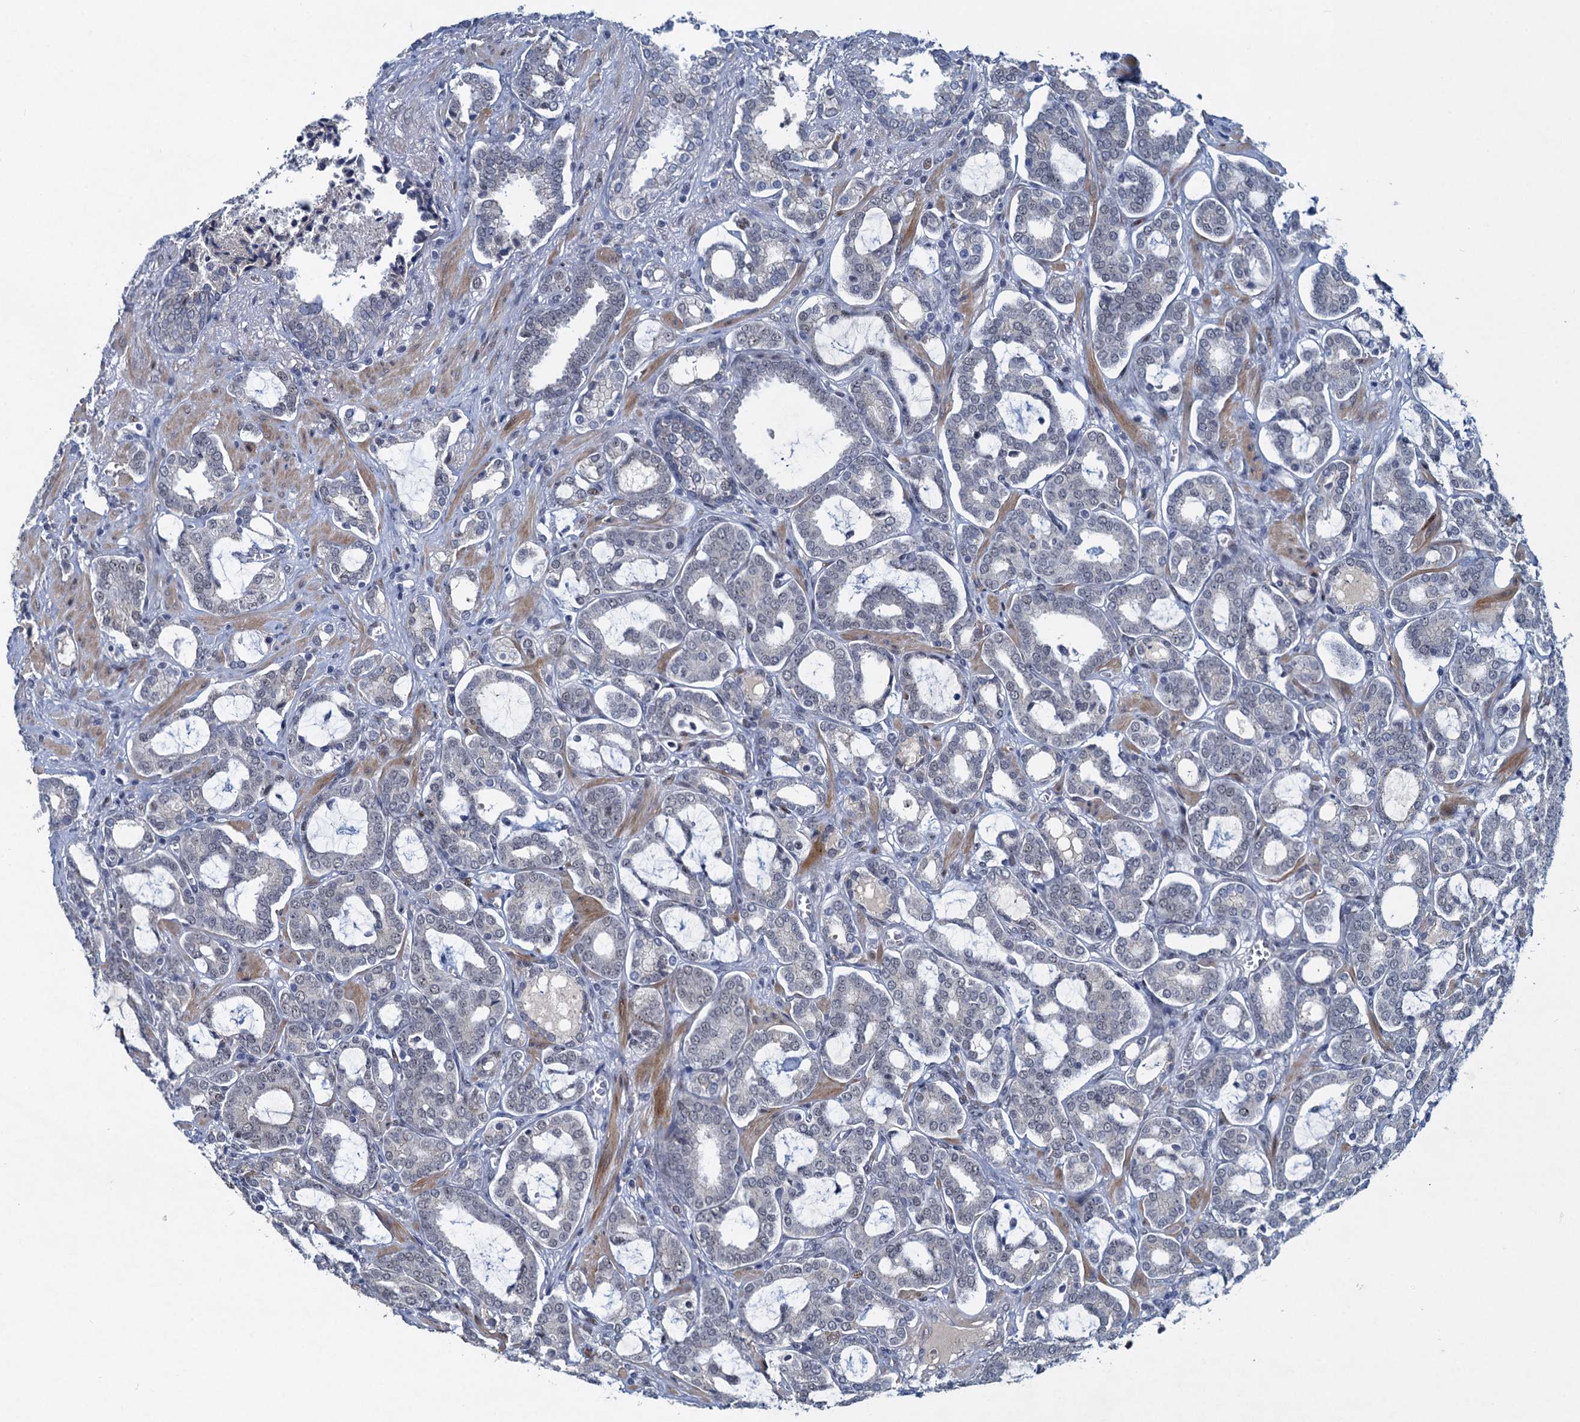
{"staining": {"intensity": "negative", "quantity": "none", "location": "none"}, "tissue": "prostate cancer", "cell_type": "Tumor cells", "image_type": "cancer", "snomed": [{"axis": "morphology", "description": "Adenocarcinoma, High grade"}, {"axis": "topography", "description": "Prostate and seminal vesicle, NOS"}], "caption": "Prostate cancer stained for a protein using immunohistochemistry reveals no positivity tumor cells.", "gene": "ATOSA", "patient": {"sex": "male", "age": 67}}